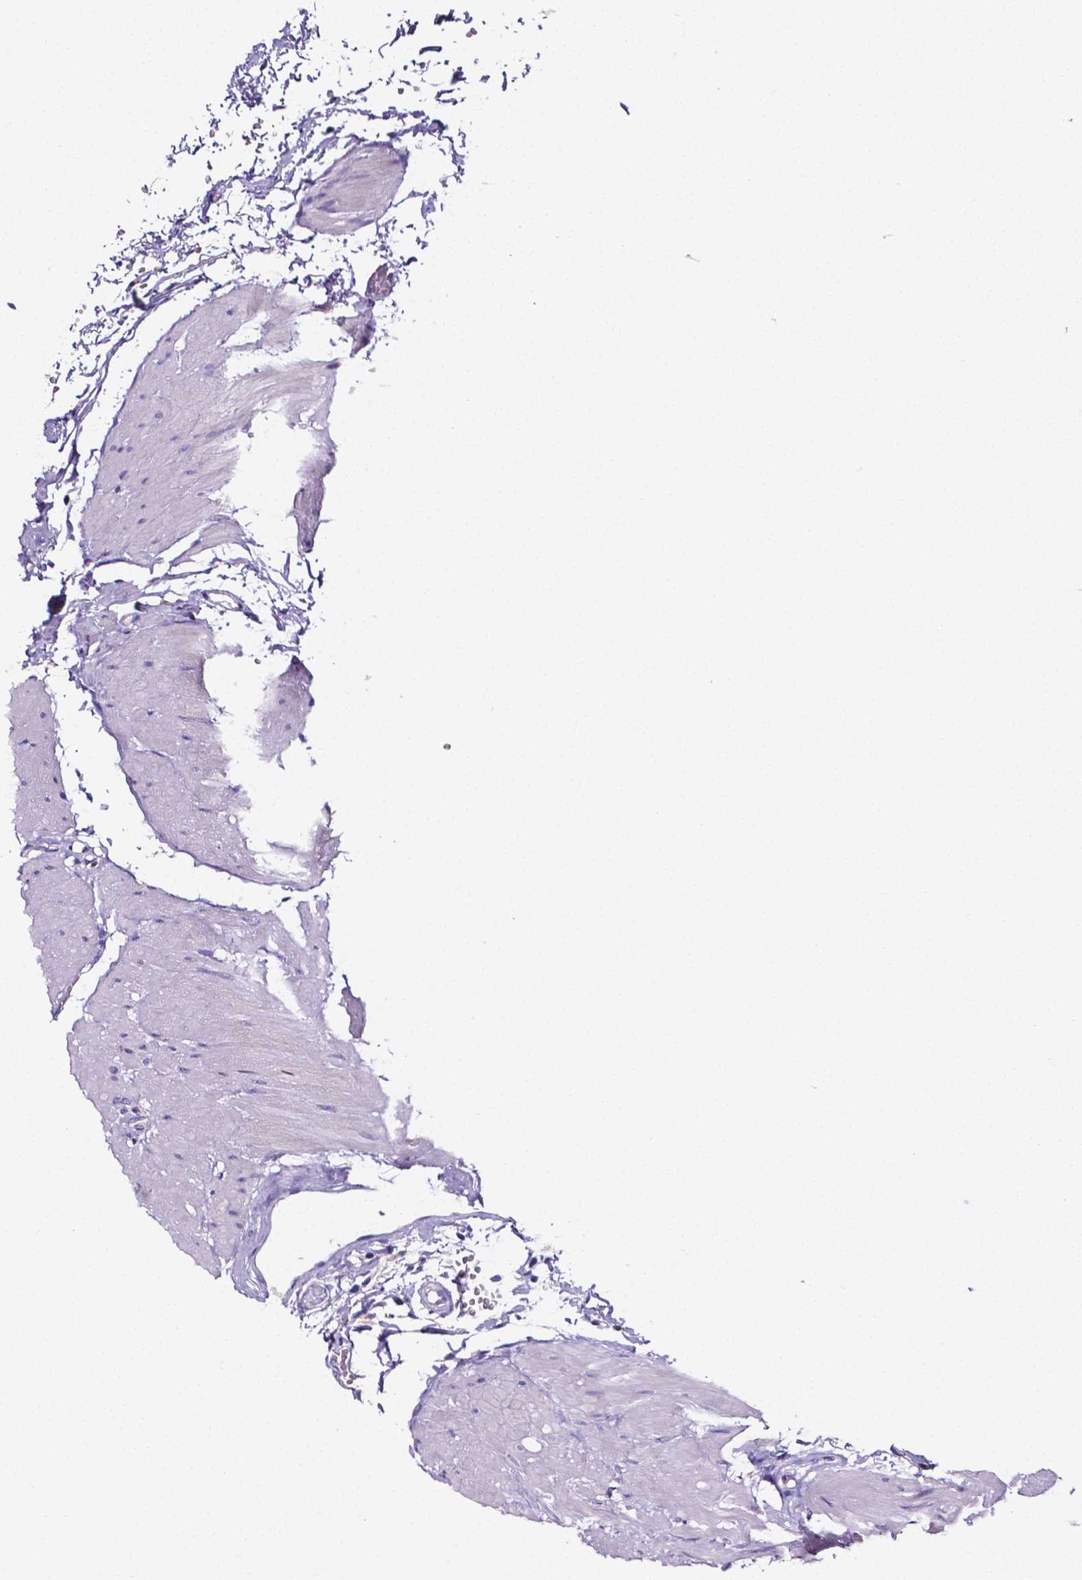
{"staining": {"intensity": "negative", "quantity": "none", "location": "none"}, "tissue": "urinary bladder", "cell_type": "Urothelial cells", "image_type": "normal", "snomed": [{"axis": "morphology", "description": "Normal tissue, NOS"}, {"axis": "topography", "description": "Urinary bladder"}], "caption": "Urinary bladder was stained to show a protein in brown. There is no significant staining in urothelial cells. Nuclei are stained in blue.", "gene": "NRGN", "patient": {"sex": "male", "age": 64}}